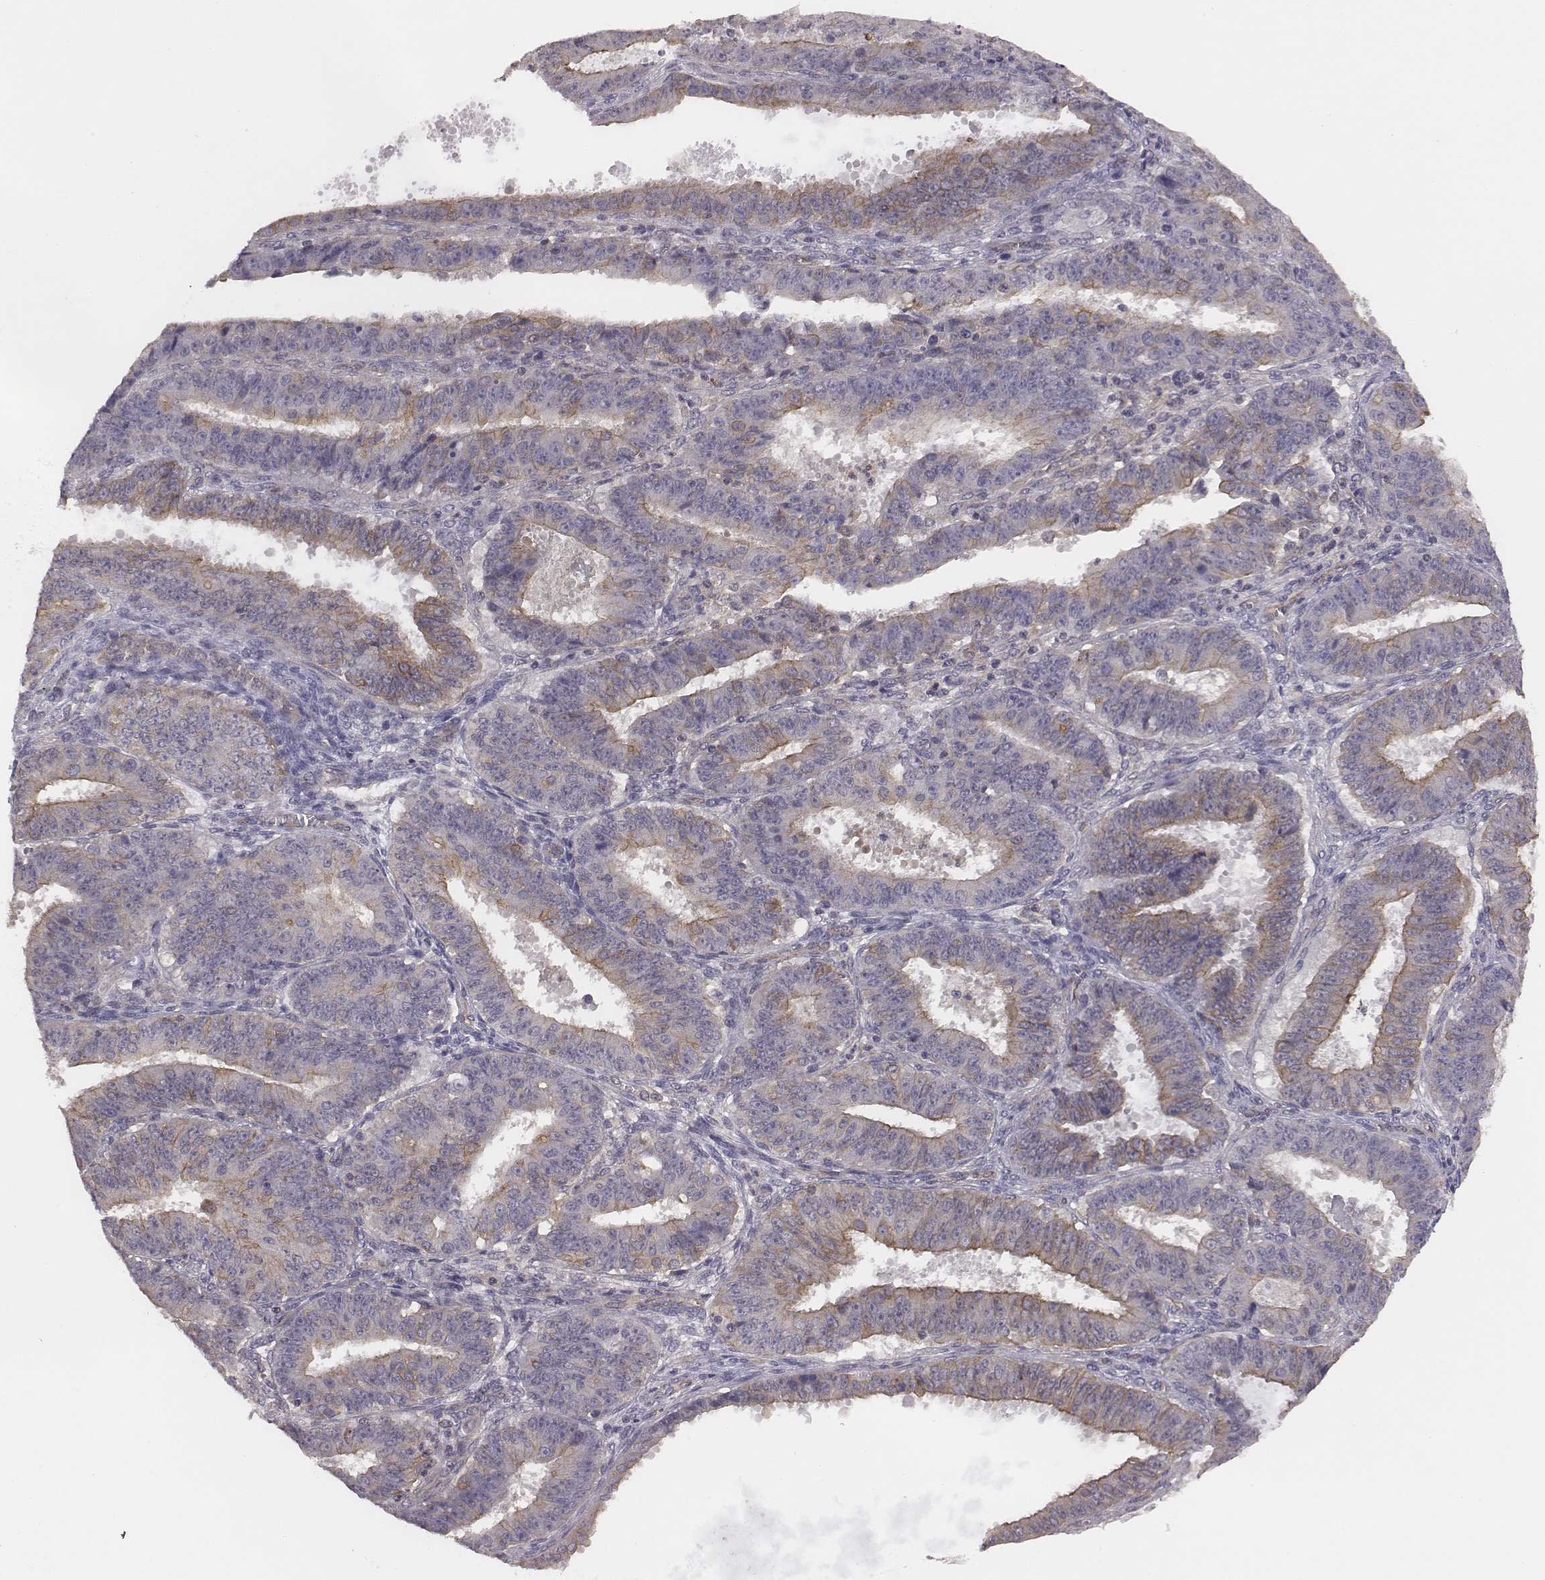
{"staining": {"intensity": "weak", "quantity": "25%-75%", "location": "cytoplasmic/membranous"}, "tissue": "ovarian cancer", "cell_type": "Tumor cells", "image_type": "cancer", "snomed": [{"axis": "morphology", "description": "Carcinoma, endometroid"}, {"axis": "topography", "description": "Ovary"}], "caption": "This image shows endometroid carcinoma (ovarian) stained with IHC to label a protein in brown. The cytoplasmic/membranous of tumor cells show weak positivity for the protein. Nuclei are counter-stained blue.", "gene": "SCARF1", "patient": {"sex": "female", "age": 42}}